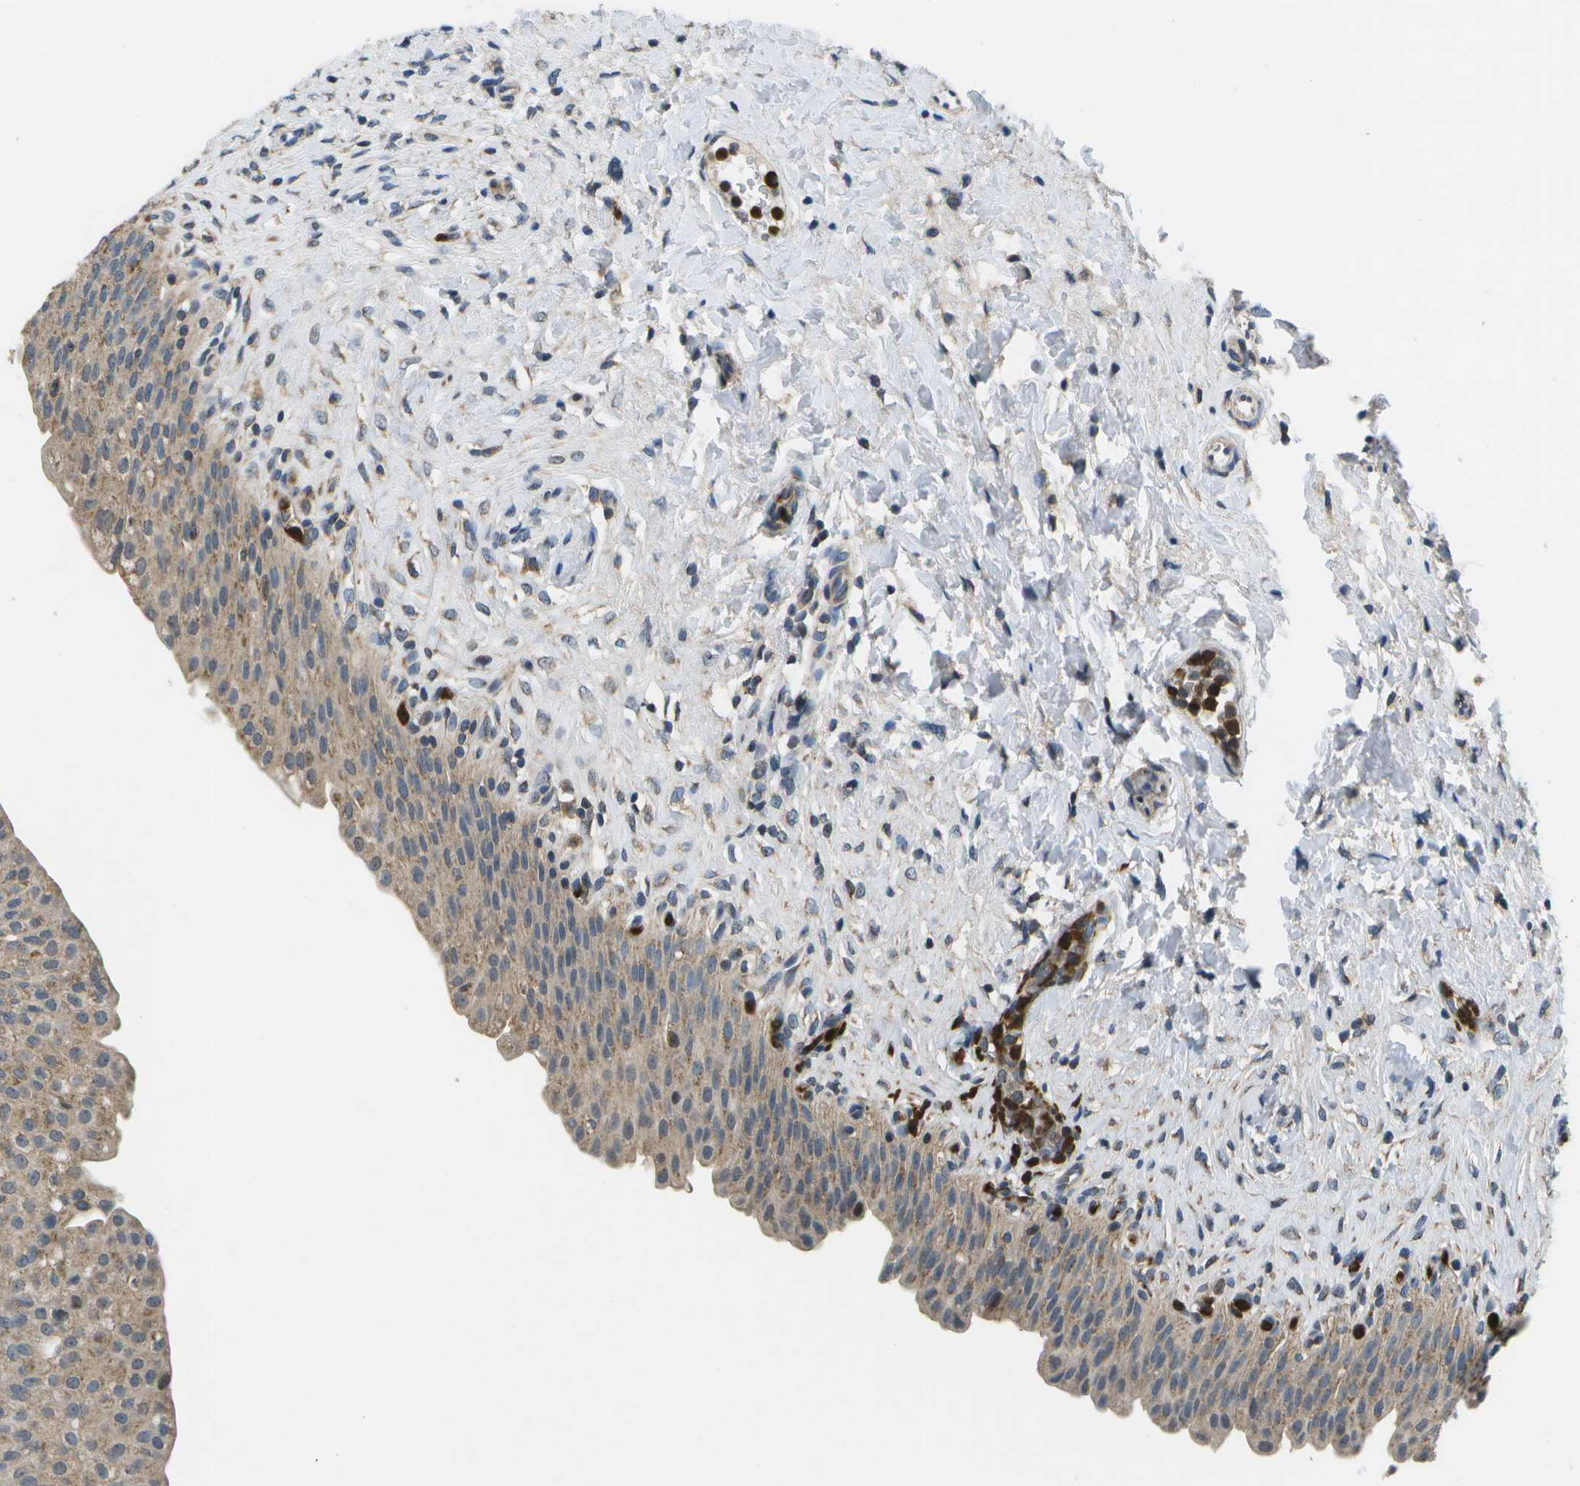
{"staining": {"intensity": "moderate", "quantity": ">75%", "location": "cytoplasmic/membranous"}, "tissue": "urinary bladder", "cell_type": "Urothelial cells", "image_type": "normal", "snomed": [{"axis": "morphology", "description": "Urothelial carcinoma, High grade"}, {"axis": "topography", "description": "Urinary bladder"}], "caption": "Immunohistochemistry (DAB) staining of unremarkable urinary bladder shows moderate cytoplasmic/membranous protein expression in about >75% of urothelial cells.", "gene": "GALNT15", "patient": {"sex": "male", "age": 46}}